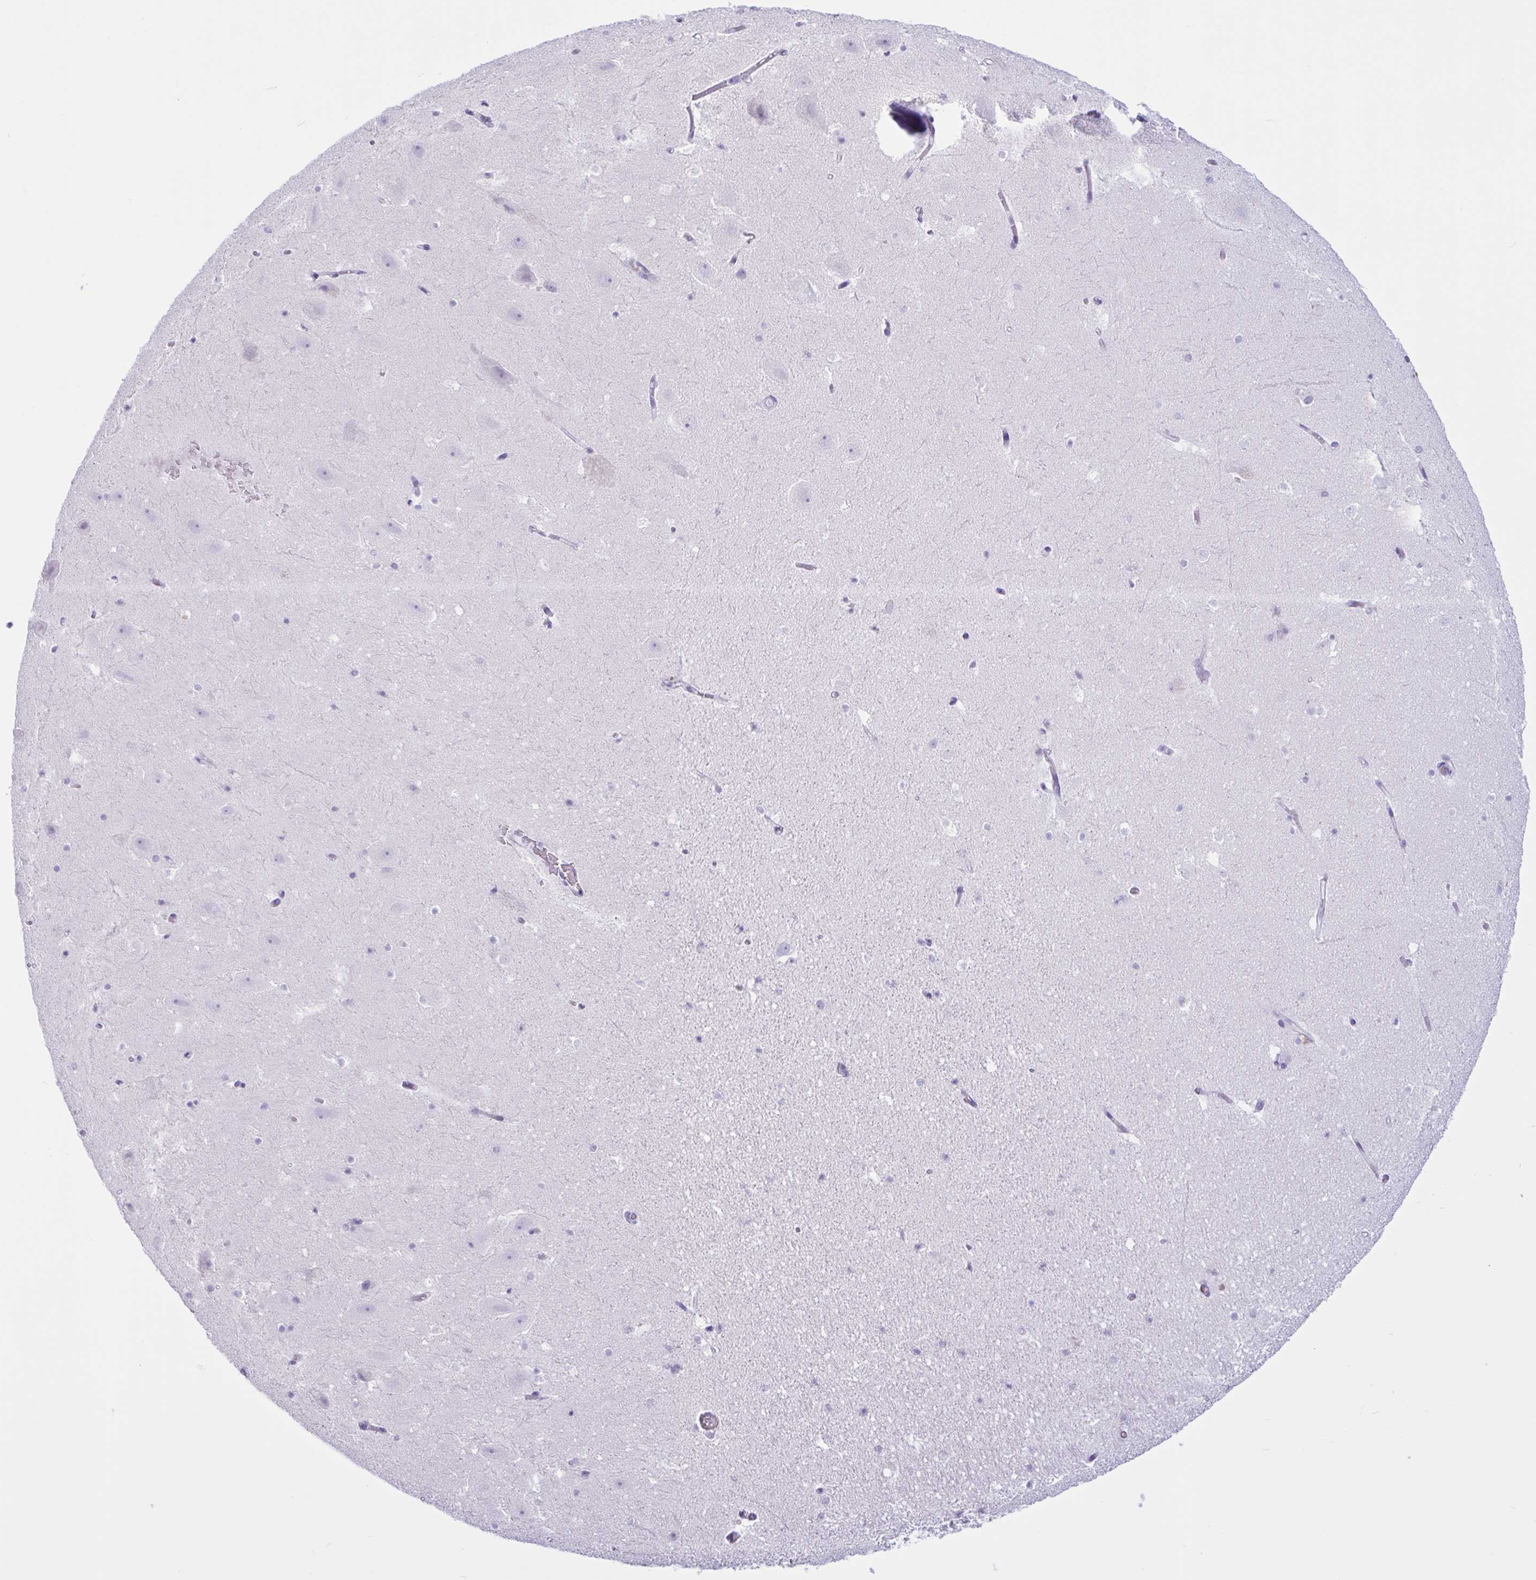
{"staining": {"intensity": "negative", "quantity": "none", "location": "none"}, "tissue": "hippocampus", "cell_type": "Glial cells", "image_type": "normal", "snomed": [{"axis": "morphology", "description": "Normal tissue, NOS"}, {"axis": "topography", "description": "Hippocampus"}], "caption": "This is a photomicrograph of IHC staining of unremarkable hippocampus, which shows no staining in glial cells.", "gene": "XCL1", "patient": {"sex": "female", "age": 42}}